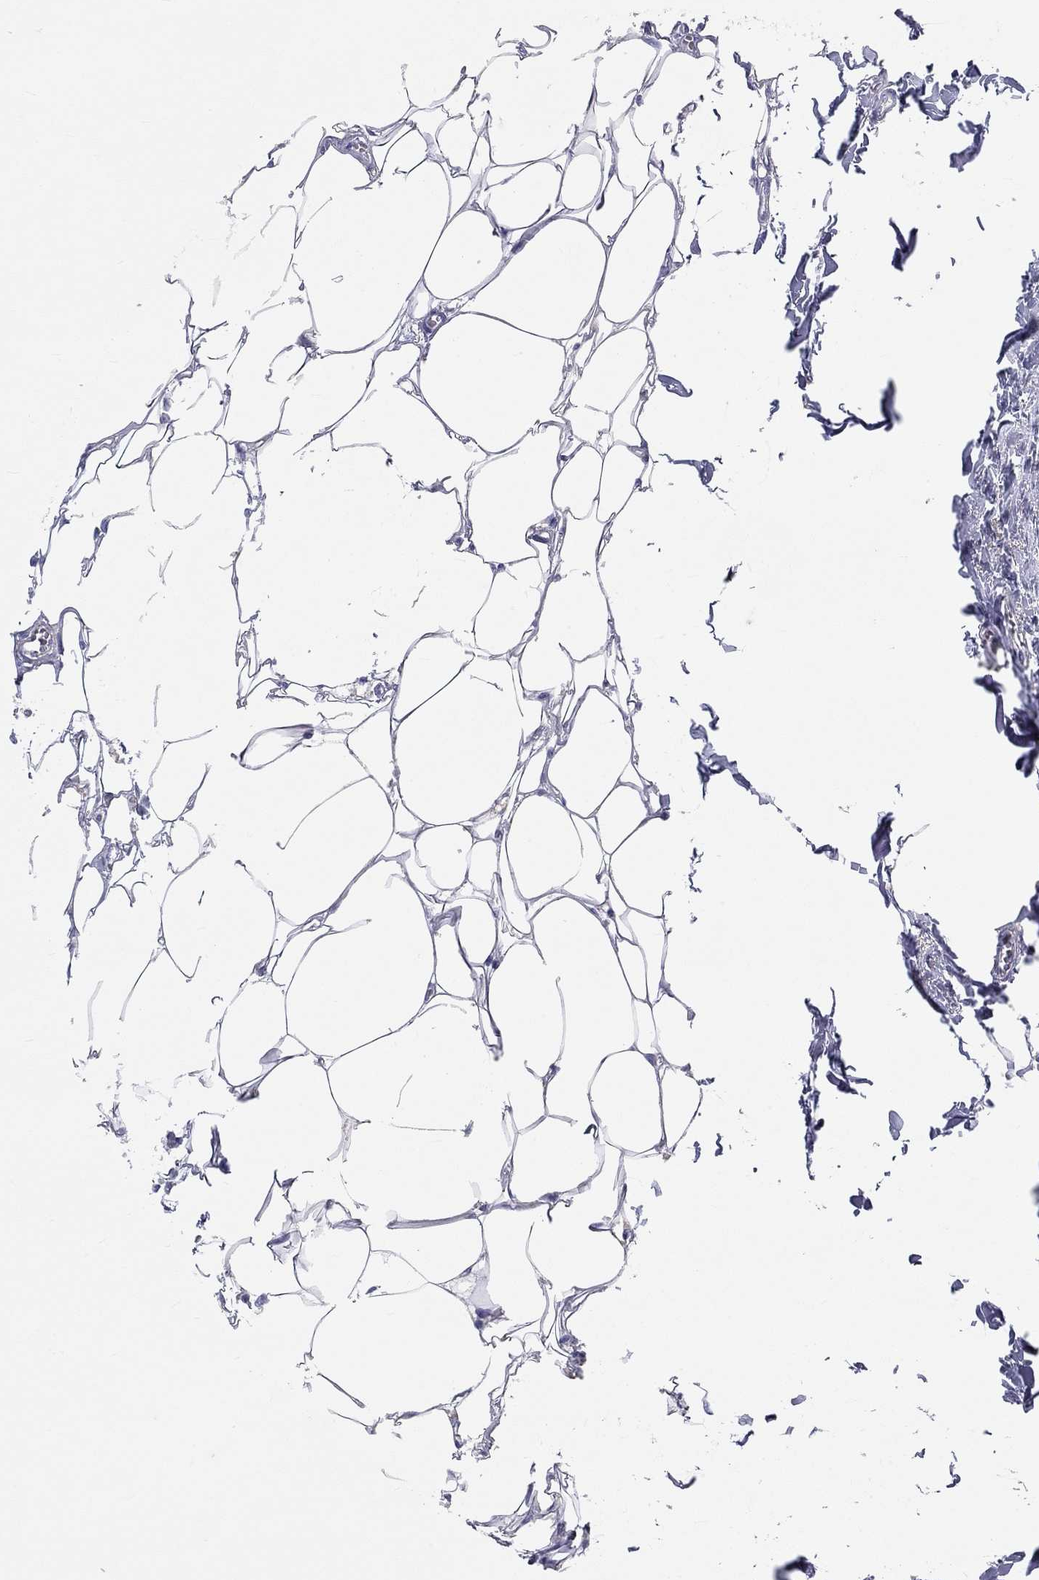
{"staining": {"intensity": "negative", "quantity": "none", "location": "none"}, "tissue": "breast cancer", "cell_type": "Tumor cells", "image_type": "cancer", "snomed": [{"axis": "morphology", "description": "Duct carcinoma"}, {"axis": "topography", "description": "Breast"}], "caption": "High power microscopy histopathology image of an IHC photomicrograph of breast cancer (infiltrating ductal carcinoma), revealing no significant staining in tumor cells.", "gene": "PCDHGC5", "patient": {"sex": "female", "age": 83}}